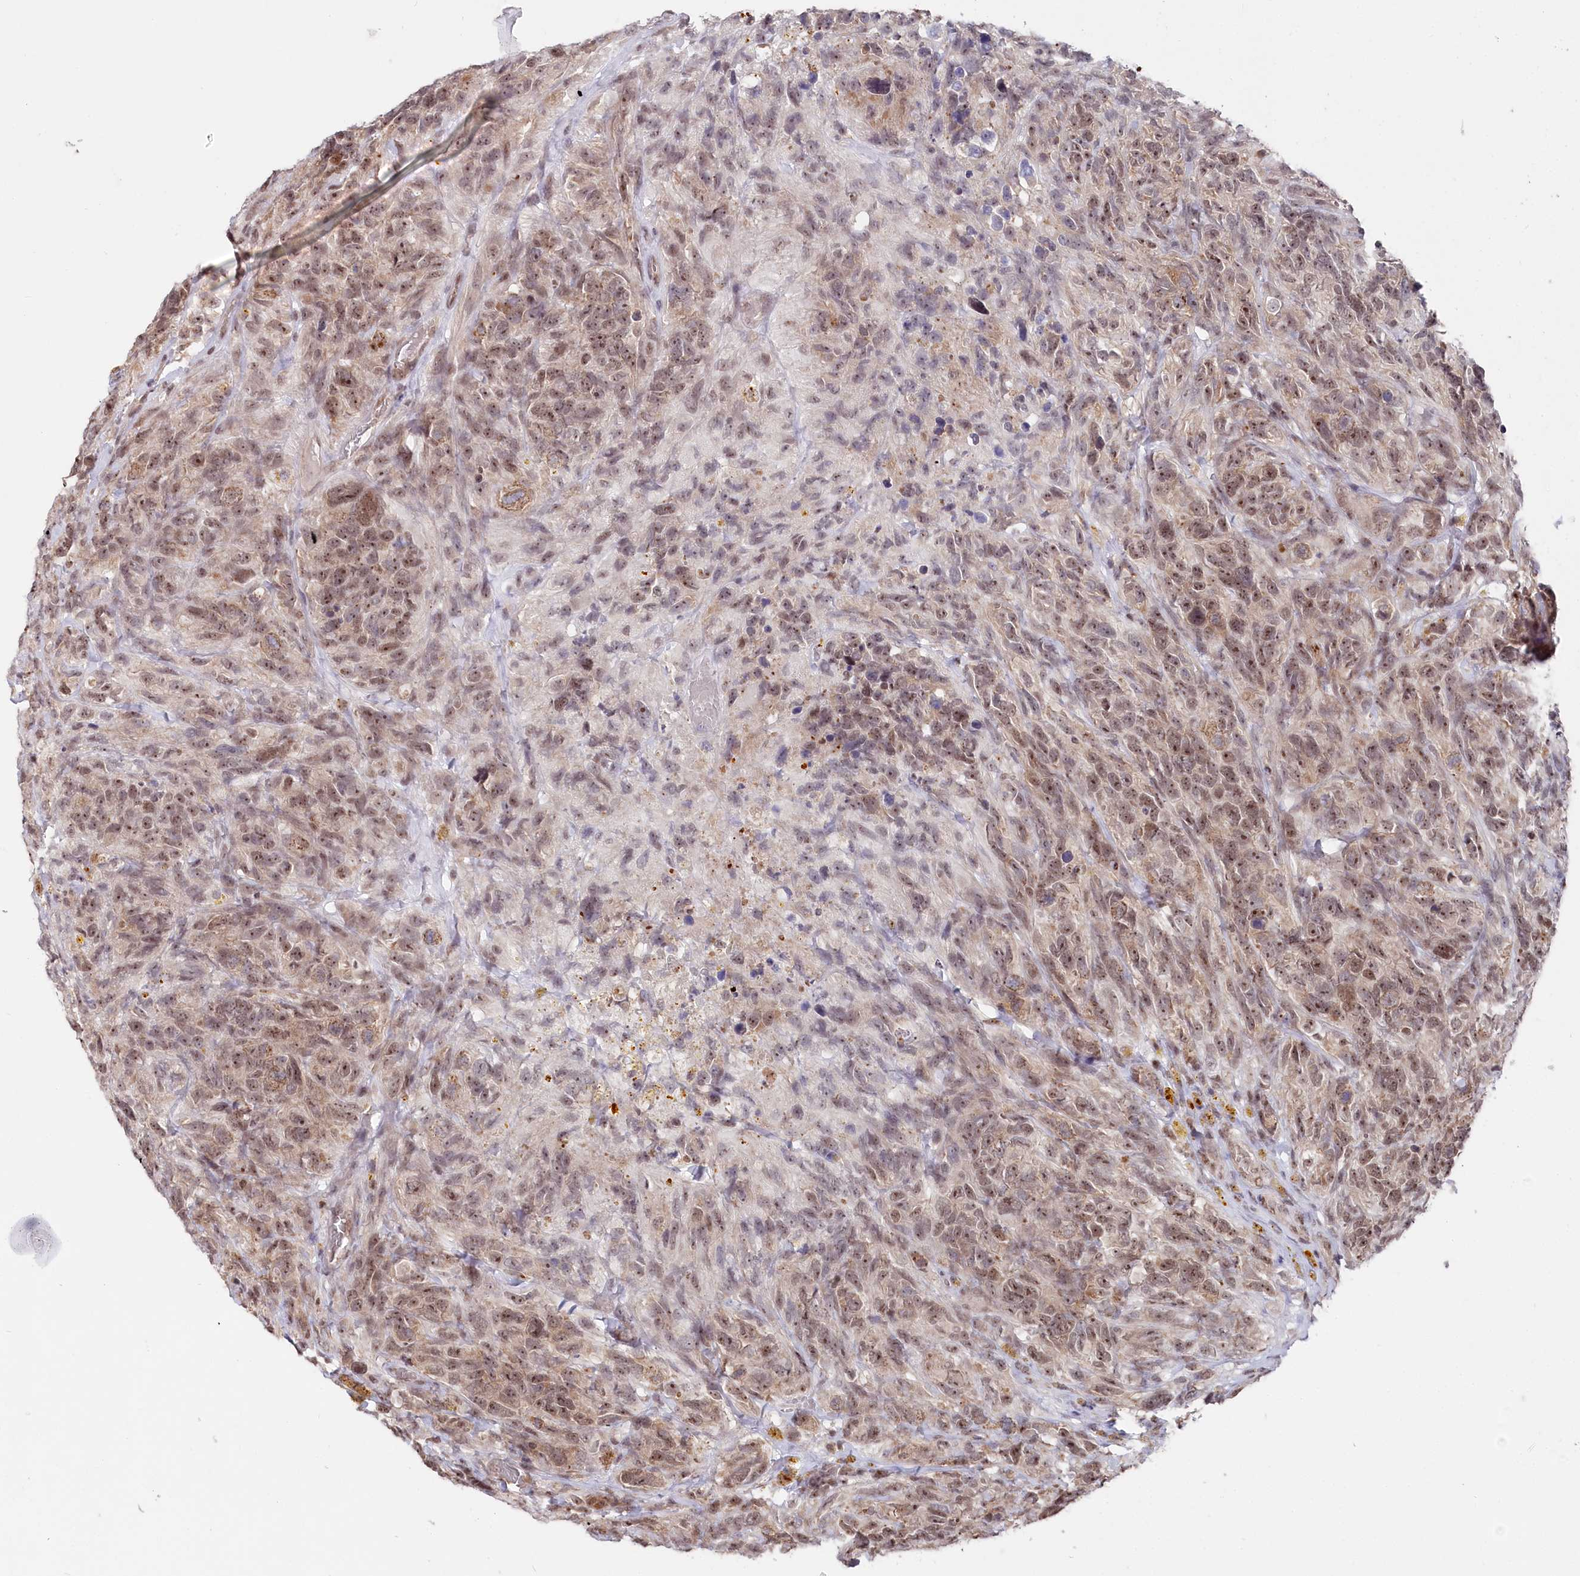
{"staining": {"intensity": "moderate", "quantity": ">75%", "location": "nuclear"}, "tissue": "glioma", "cell_type": "Tumor cells", "image_type": "cancer", "snomed": [{"axis": "morphology", "description": "Glioma, malignant, High grade"}, {"axis": "topography", "description": "Brain"}], "caption": "Moderate nuclear staining is present in approximately >75% of tumor cells in glioma.", "gene": "CGGBP1", "patient": {"sex": "male", "age": 69}}